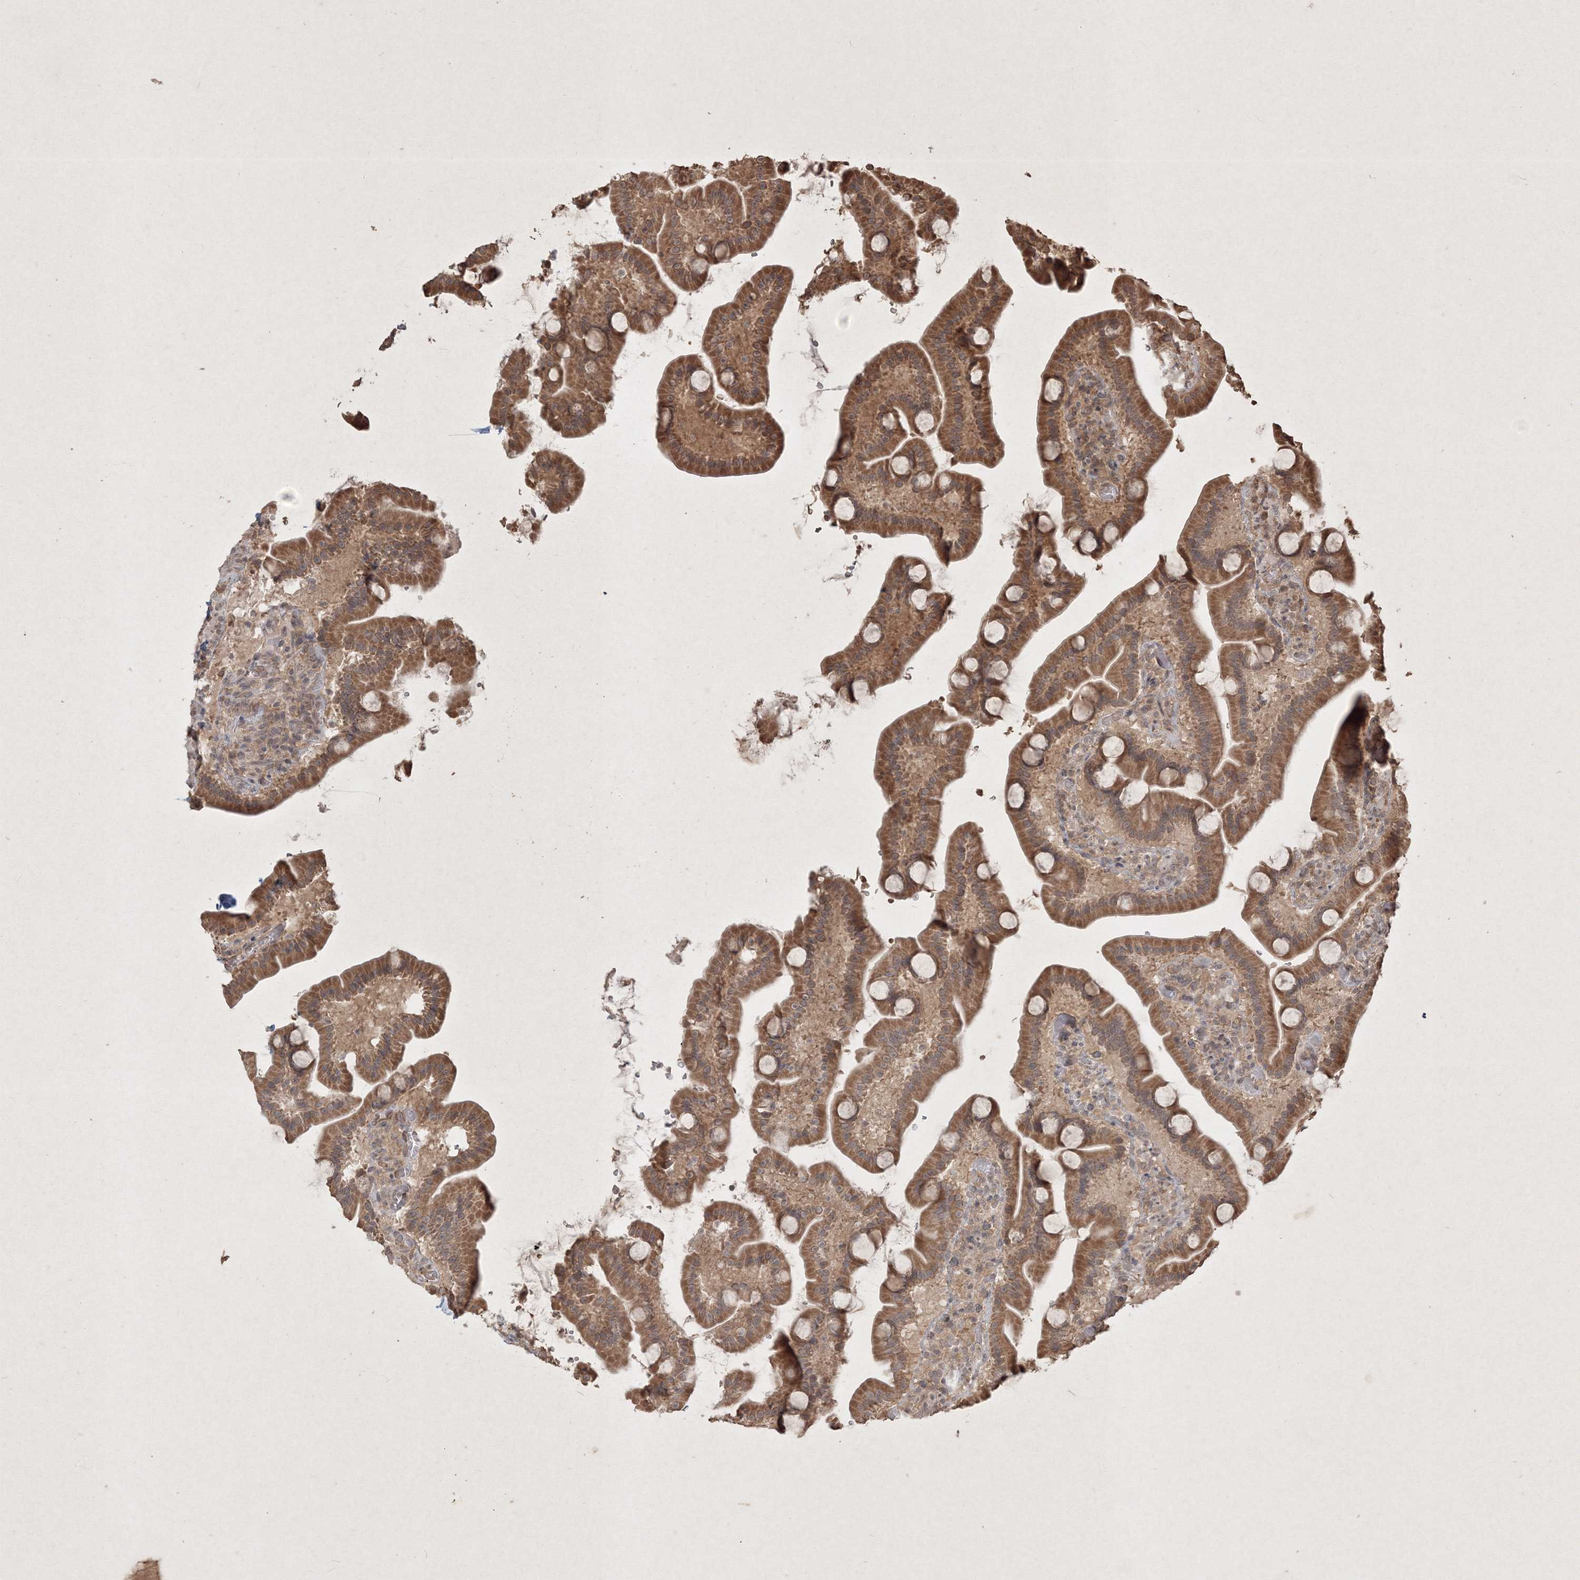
{"staining": {"intensity": "moderate", "quantity": ">75%", "location": "cytoplasmic/membranous"}, "tissue": "duodenum", "cell_type": "Glandular cells", "image_type": "normal", "snomed": [{"axis": "morphology", "description": "Normal tissue, NOS"}, {"axis": "topography", "description": "Duodenum"}], "caption": "The micrograph shows staining of benign duodenum, revealing moderate cytoplasmic/membranous protein positivity (brown color) within glandular cells. (brown staining indicates protein expression, while blue staining denotes nuclei).", "gene": "PELI3", "patient": {"sex": "male", "age": 55}}